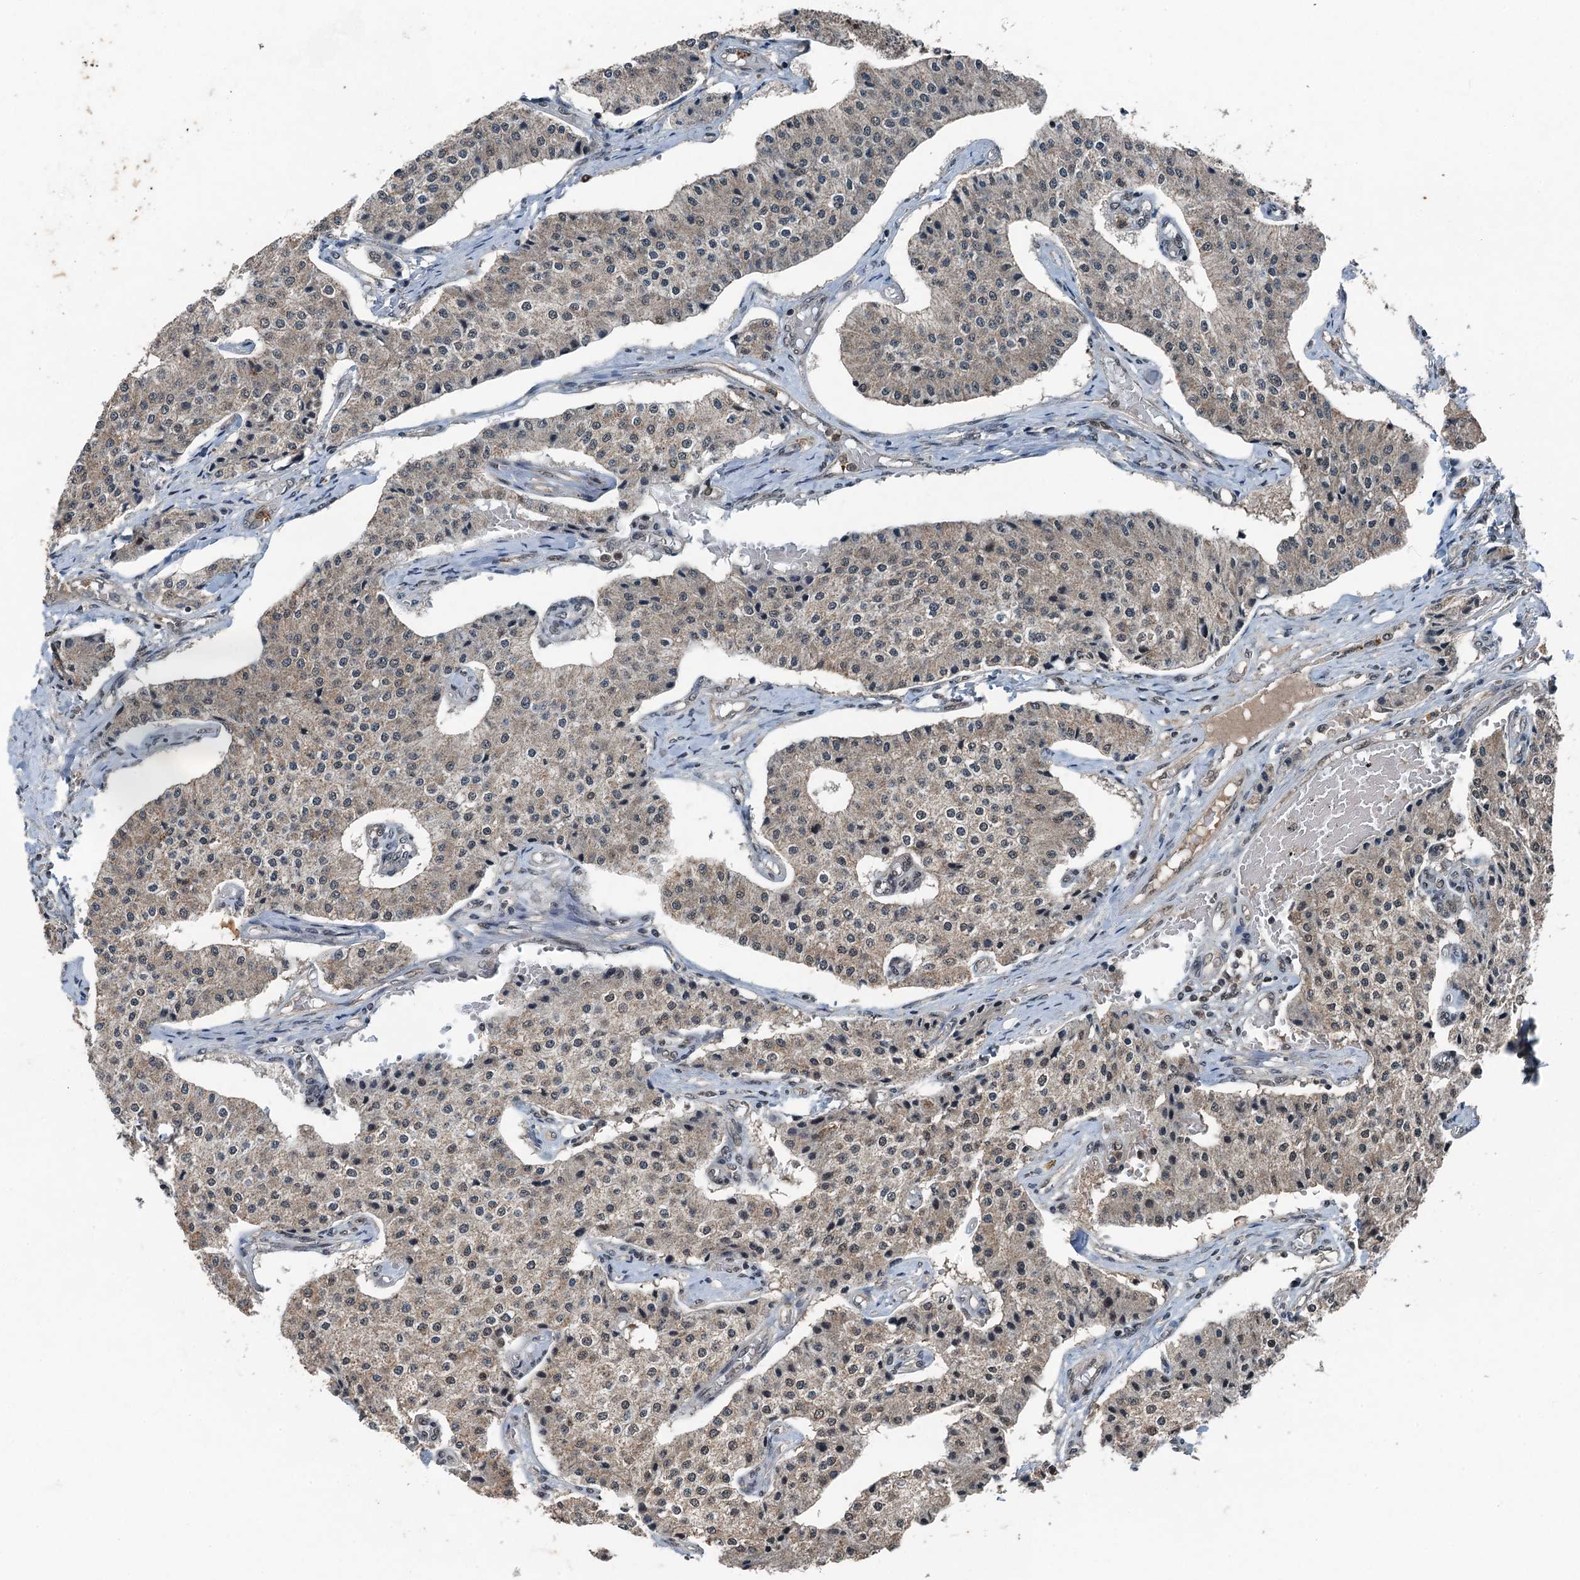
{"staining": {"intensity": "negative", "quantity": "none", "location": "none"}, "tissue": "carcinoid", "cell_type": "Tumor cells", "image_type": "cancer", "snomed": [{"axis": "morphology", "description": "Carcinoid, malignant, NOS"}, {"axis": "topography", "description": "Colon"}], "caption": "The immunohistochemistry (IHC) photomicrograph has no significant expression in tumor cells of carcinoid tissue.", "gene": "UBXN6", "patient": {"sex": "female", "age": 52}}